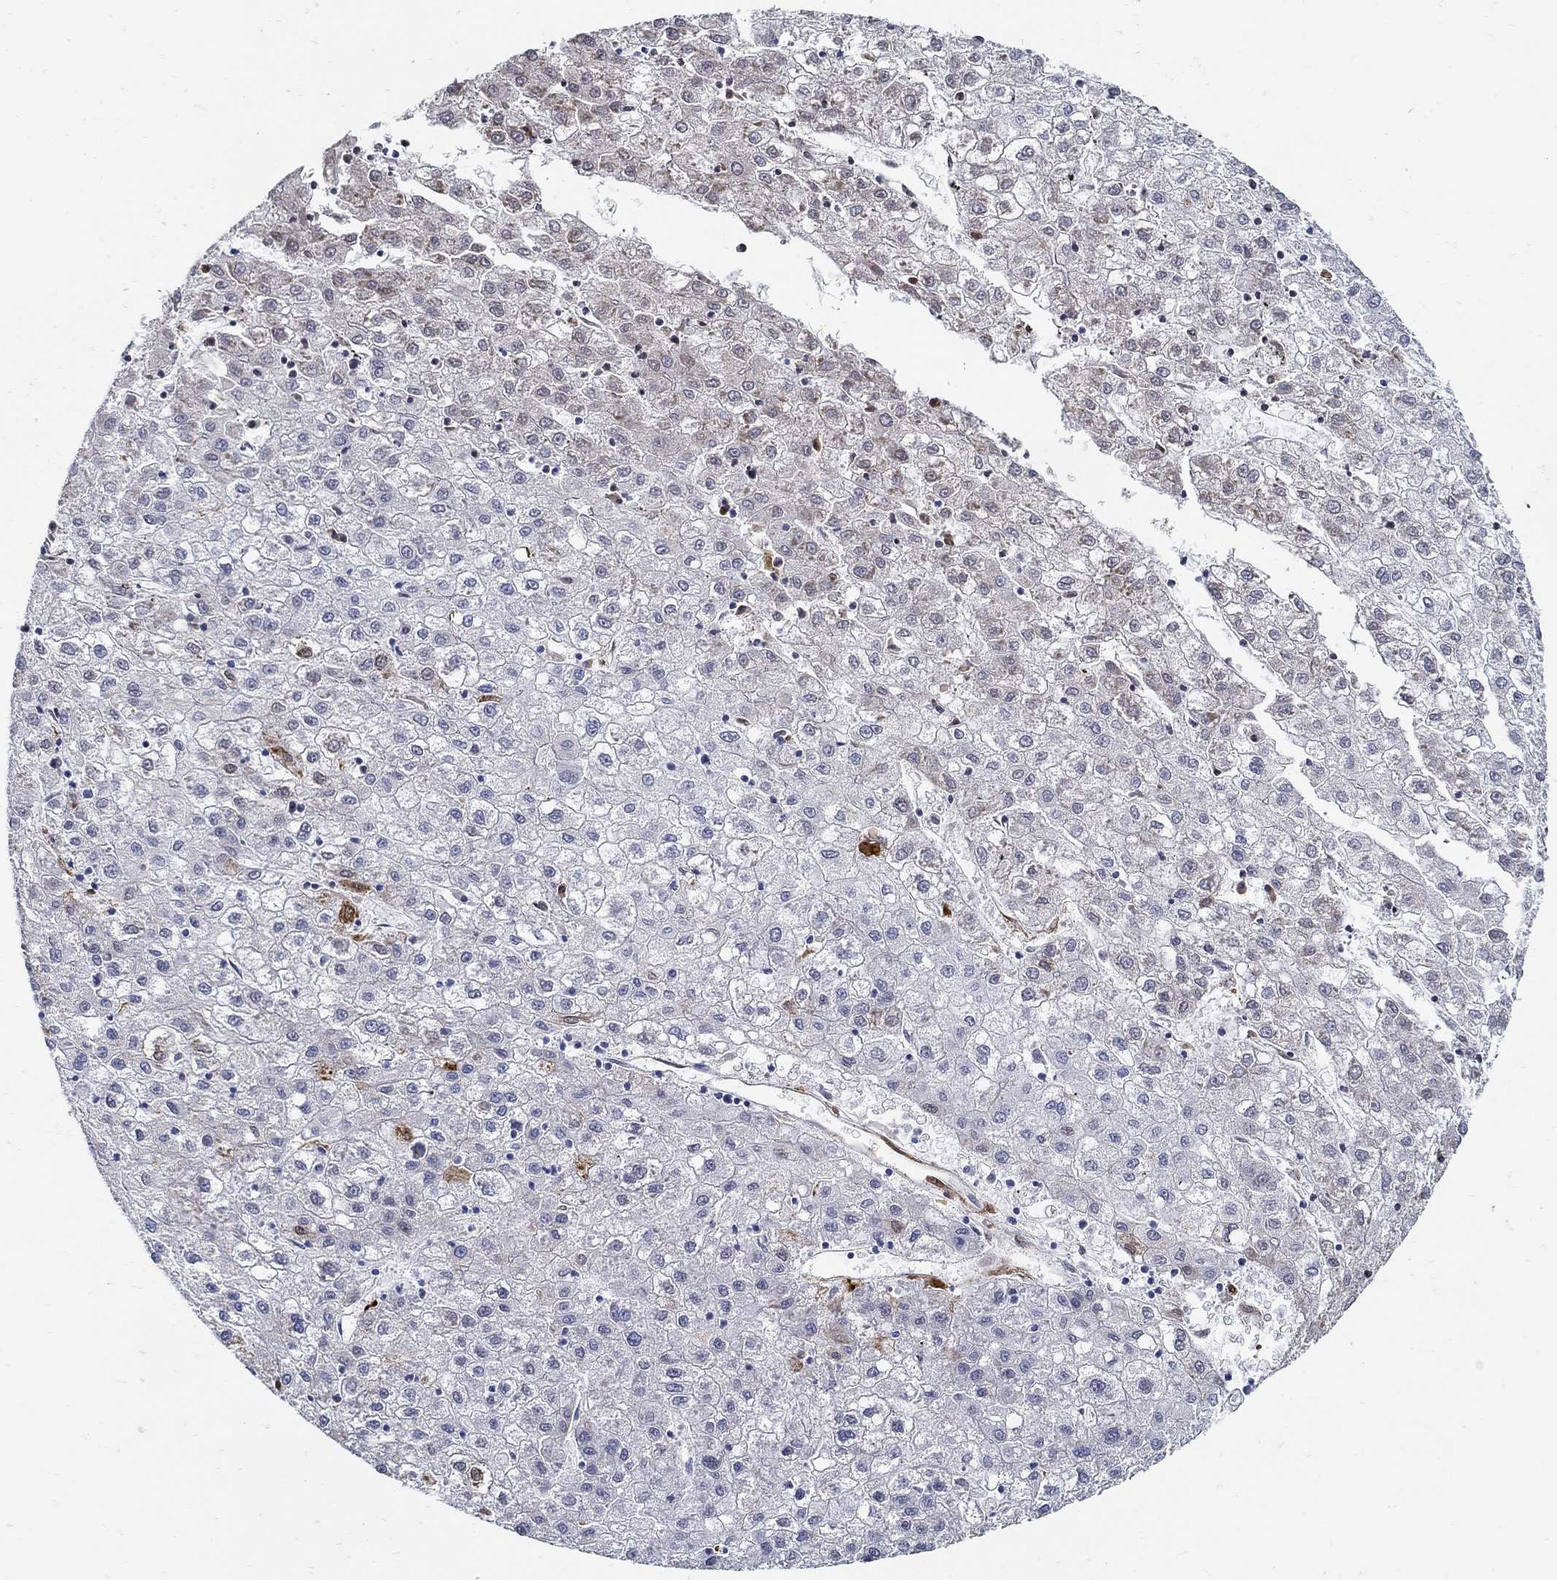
{"staining": {"intensity": "weak", "quantity": "25%-75%", "location": "cytoplasmic/membranous"}, "tissue": "liver cancer", "cell_type": "Tumor cells", "image_type": "cancer", "snomed": [{"axis": "morphology", "description": "Carcinoma, Hepatocellular, NOS"}, {"axis": "topography", "description": "Liver"}], "caption": "The photomicrograph exhibits staining of liver cancer (hepatocellular carcinoma), revealing weak cytoplasmic/membranous protein expression (brown color) within tumor cells. The staining is performed using DAB (3,3'-diaminobenzidine) brown chromogen to label protein expression. The nuclei are counter-stained blue using hematoxylin.", "gene": "TGFBI", "patient": {"sex": "male", "age": 72}}